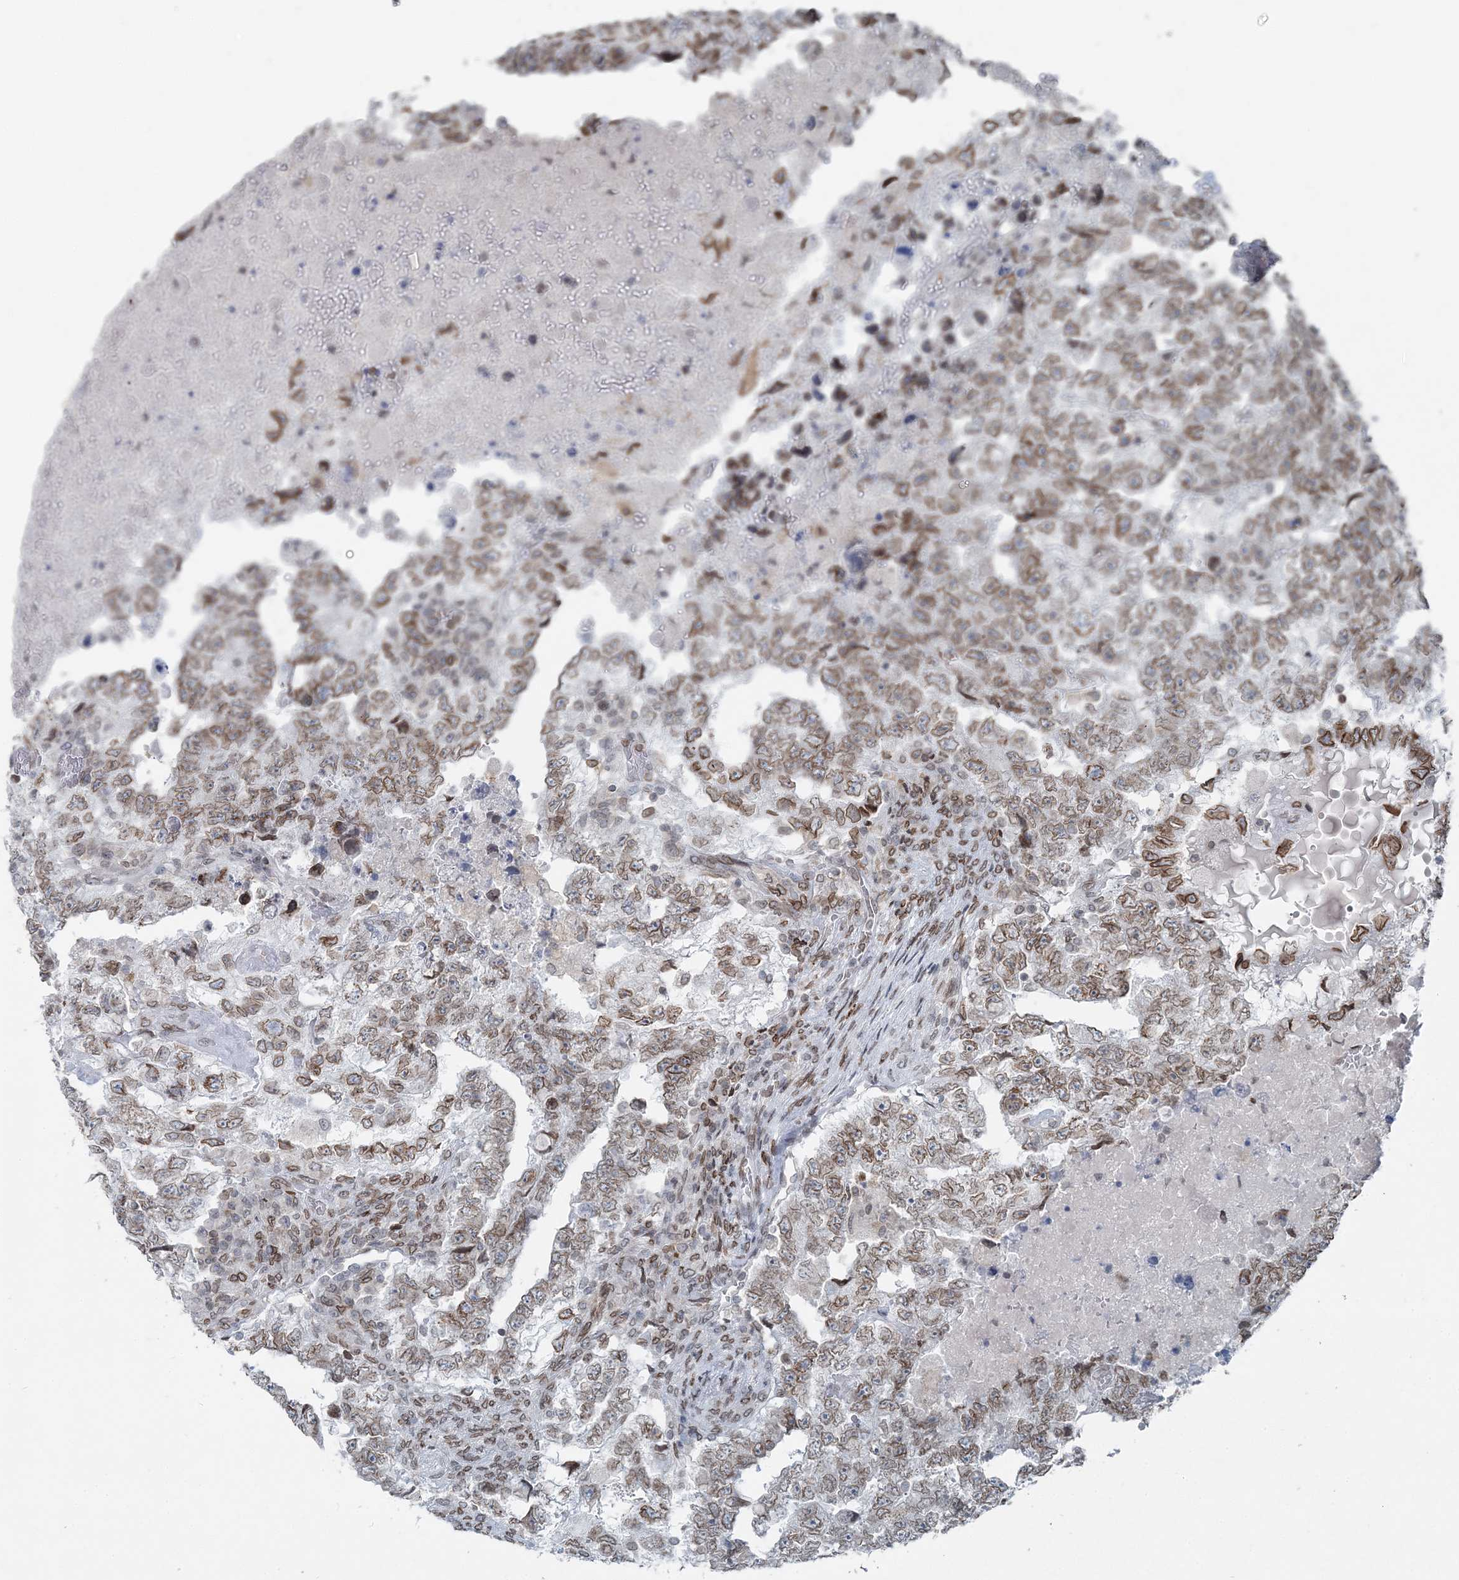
{"staining": {"intensity": "moderate", "quantity": ">75%", "location": "cytoplasmic/membranous,nuclear"}, "tissue": "testis cancer", "cell_type": "Tumor cells", "image_type": "cancer", "snomed": [{"axis": "morphology", "description": "Carcinoma, Embryonal, NOS"}, {"axis": "topography", "description": "Testis"}], "caption": "IHC of human testis cancer displays medium levels of moderate cytoplasmic/membranous and nuclear expression in approximately >75% of tumor cells.", "gene": "GJD4", "patient": {"sex": "male", "age": 36}}